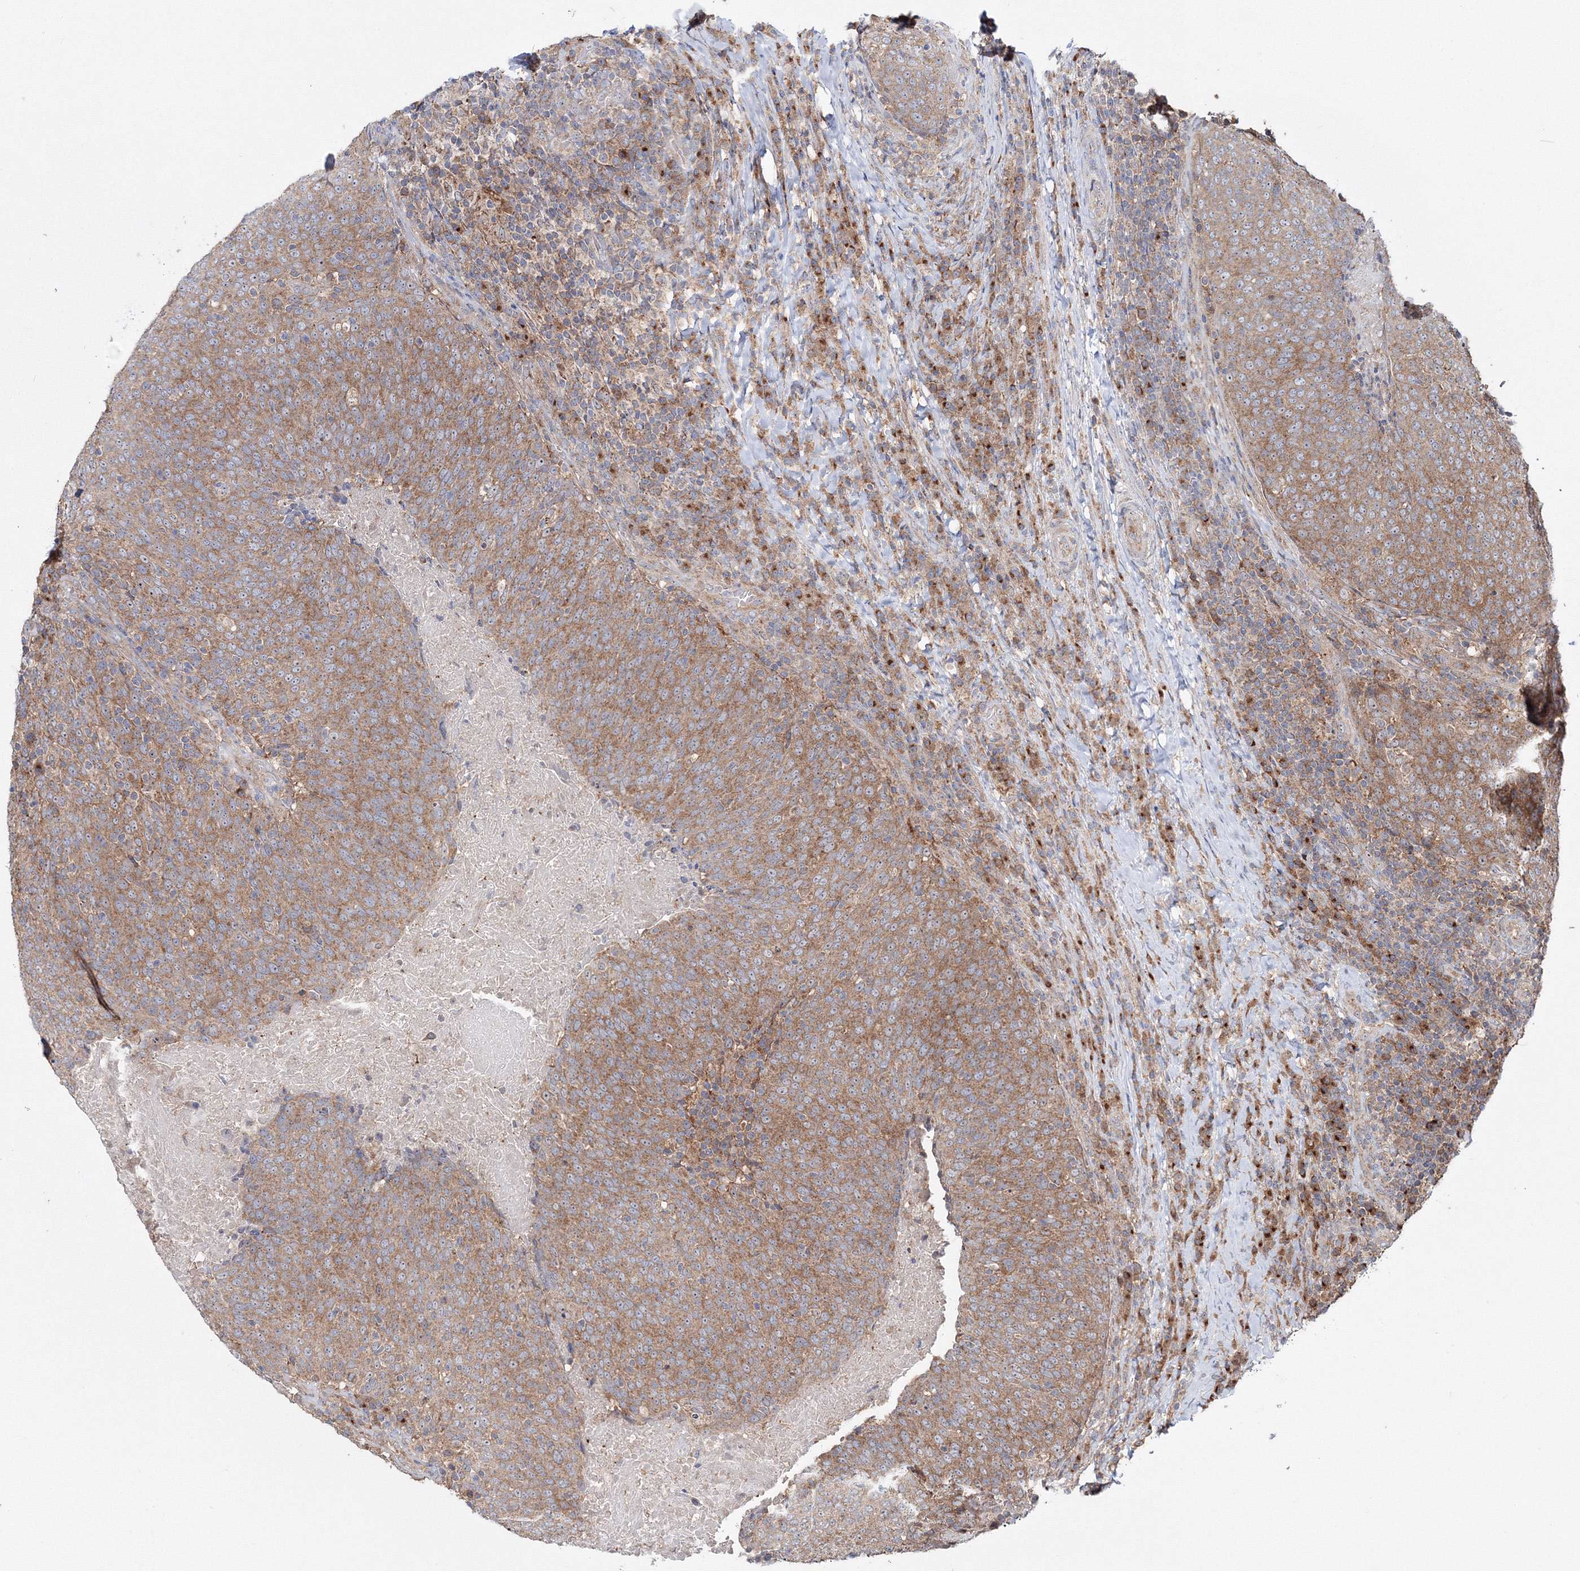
{"staining": {"intensity": "moderate", "quantity": ">75%", "location": "cytoplasmic/membranous"}, "tissue": "head and neck cancer", "cell_type": "Tumor cells", "image_type": "cancer", "snomed": [{"axis": "morphology", "description": "Squamous cell carcinoma, NOS"}, {"axis": "morphology", "description": "Squamous cell carcinoma, metastatic, NOS"}, {"axis": "topography", "description": "Lymph node"}, {"axis": "topography", "description": "Head-Neck"}], "caption": "DAB (3,3'-diaminobenzidine) immunohistochemical staining of head and neck cancer reveals moderate cytoplasmic/membranous protein expression in approximately >75% of tumor cells.", "gene": "PEX13", "patient": {"sex": "male", "age": 62}}